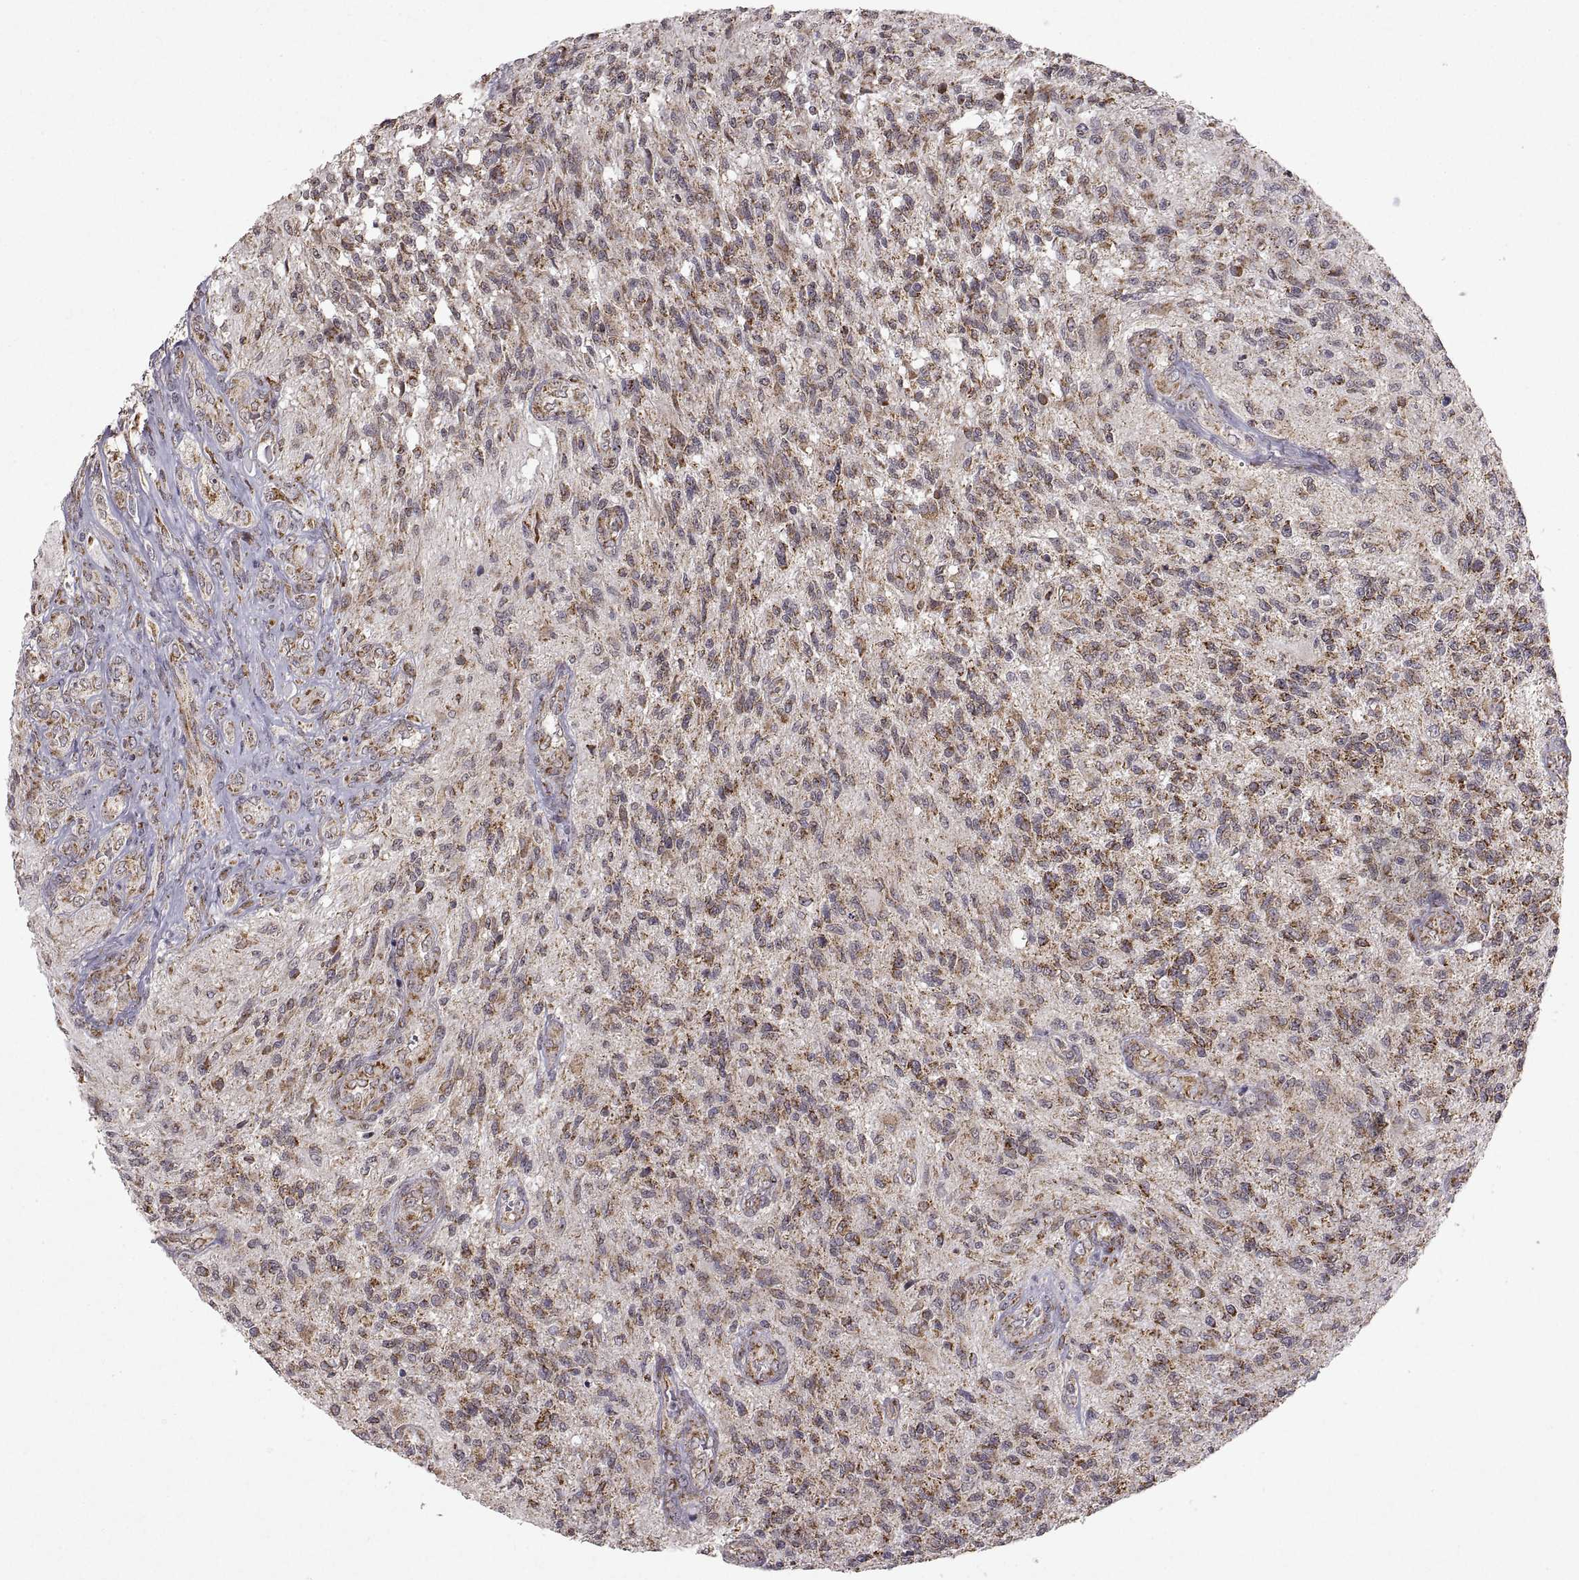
{"staining": {"intensity": "moderate", "quantity": "25%-75%", "location": "cytoplasmic/membranous"}, "tissue": "glioma", "cell_type": "Tumor cells", "image_type": "cancer", "snomed": [{"axis": "morphology", "description": "Glioma, malignant, High grade"}, {"axis": "topography", "description": "Brain"}], "caption": "Tumor cells show moderate cytoplasmic/membranous positivity in about 25%-75% of cells in malignant glioma (high-grade). The protein of interest is shown in brown color, while the nuclei are stained blue.", "gene": "MANBAL", "patient": {"sex": "male", "age": 56}}